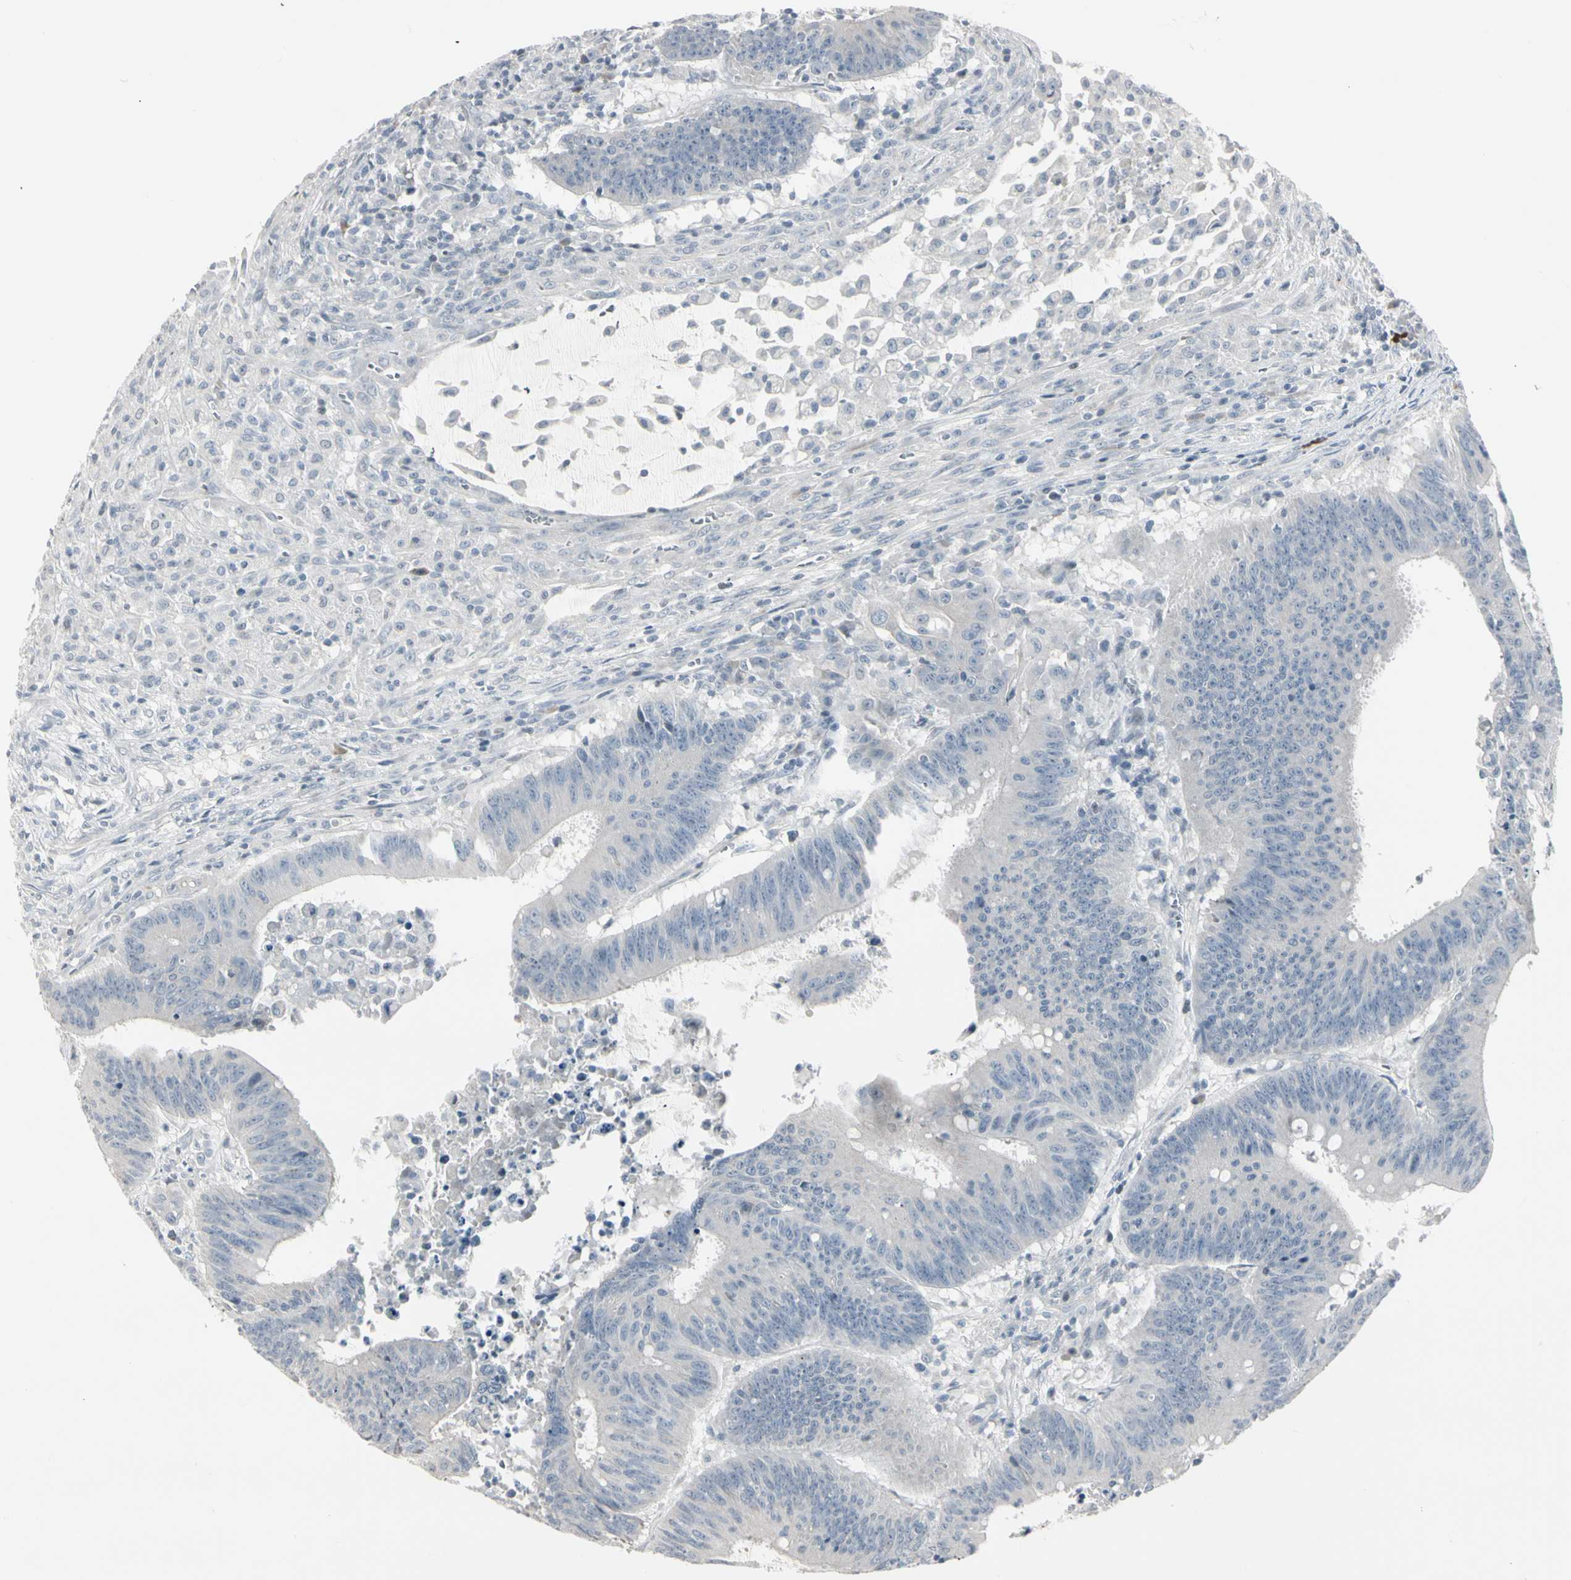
{"staining": {"intensity": "negative", "quantity": "none", "location": "none"}, "tissue": "colorectal cancer", "cell_type": "Tumor cells", "image_type": "cancer", "snomed": [{"axis": "morphology", "description": "Adenocarcinoma, NOS"}, {"axis": "topography", "description": "Colon"}], "caption": "High magnification brightfield microscopy of colorectal cancer stained with DAB (3,3'-diaminobenzidine) (brown) and counterstained with hematoxylin (blue): tumor cells show no significant staining.", "gene": "DMPK", "patient": {"sex": "male", "age": 45}}